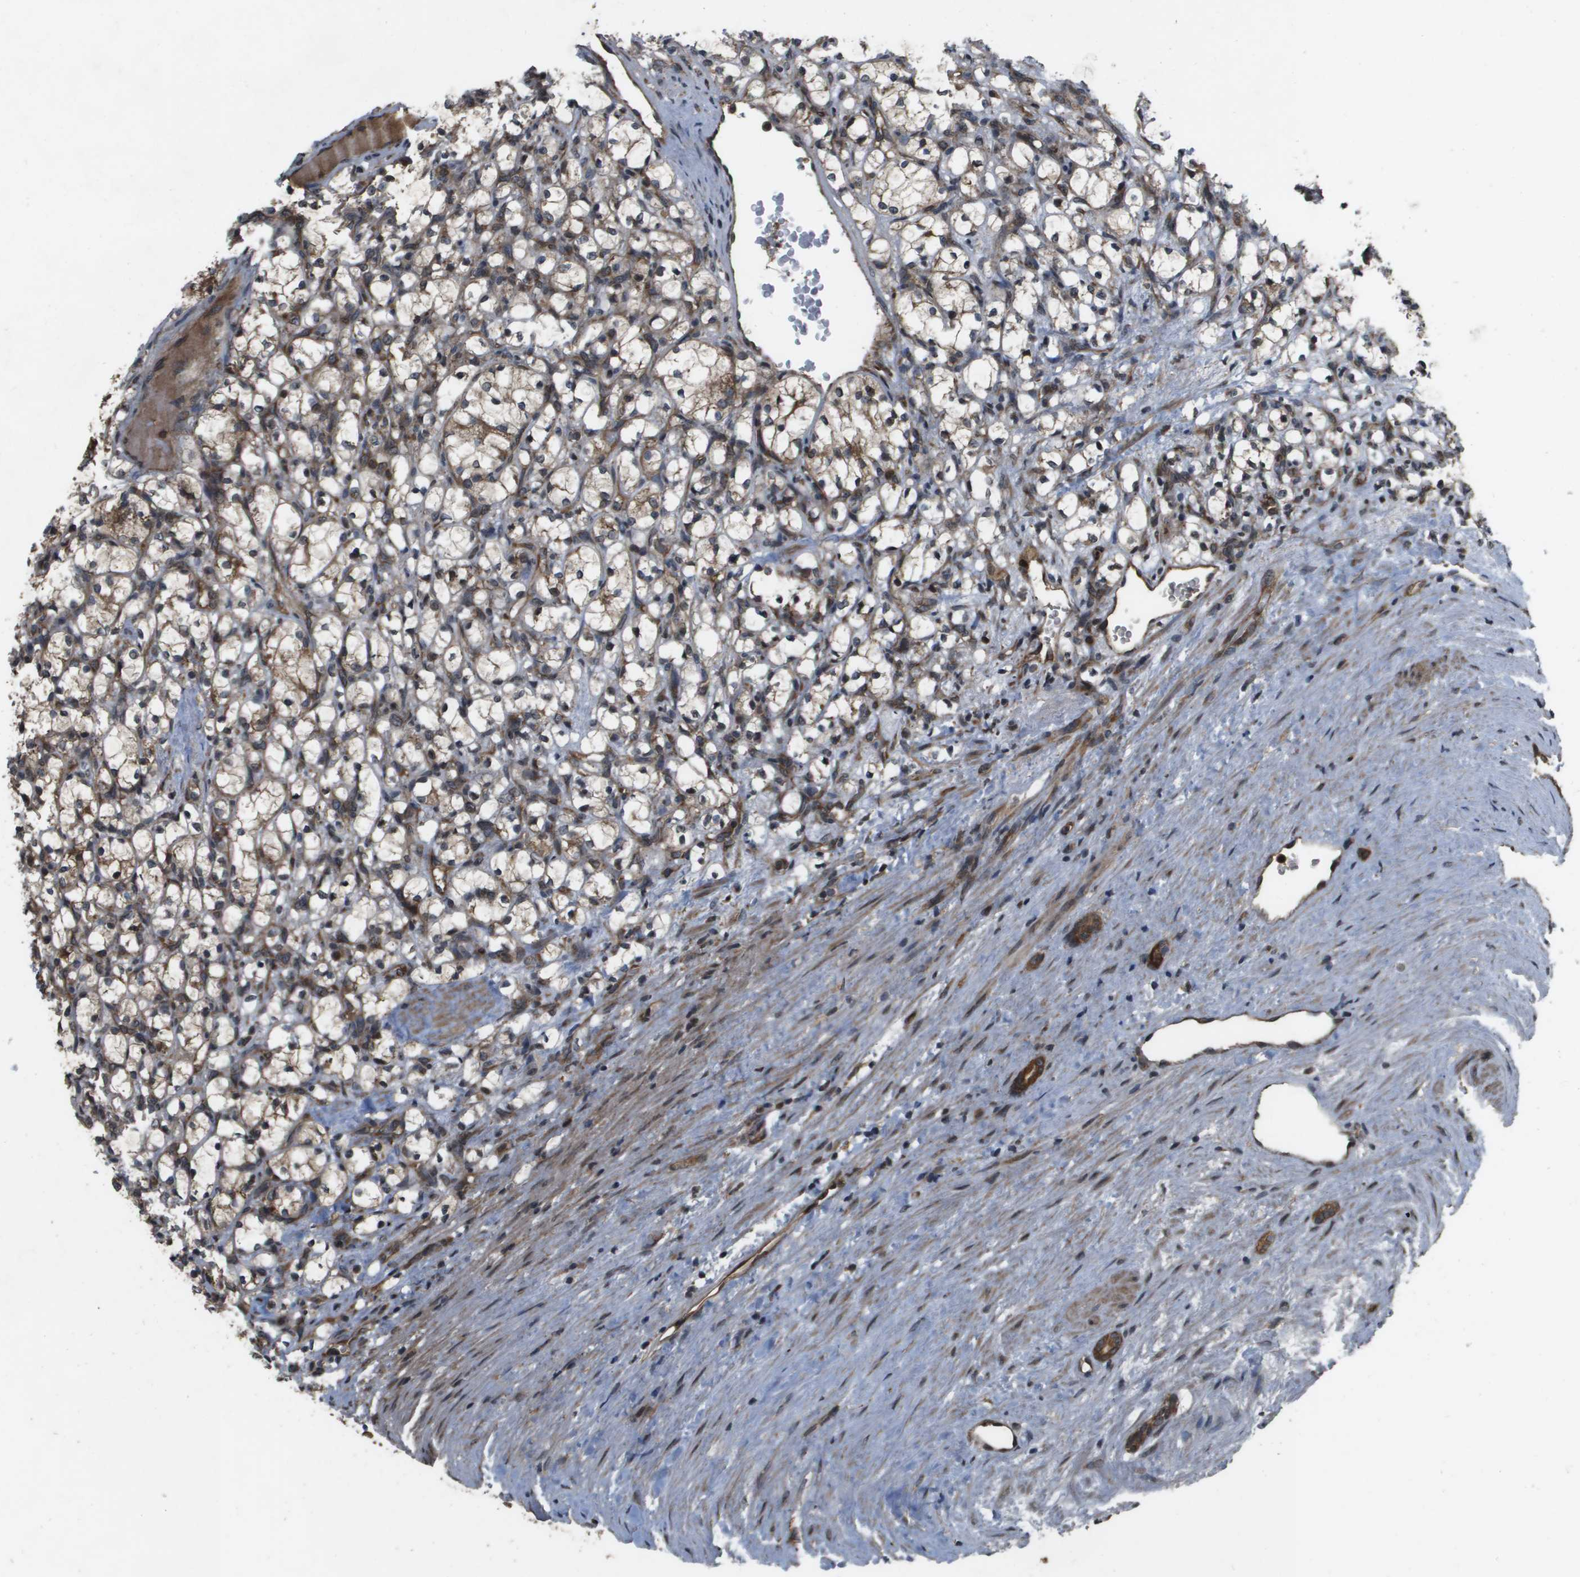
{"staining": {"intensity": "weak", "quantity": "25%-75%", "location": "cytoplasmic/membranous"}, "tissue": "renal cancer", "cell_type": "Tumor cells", "image_type": "cancer", "snomed": [{"axis": "morphology", "description": "Adenocarcinoma, NOS"}, {"axis": "topography", "description": "Kidney"}], "caption": "The image displays immunohistochemical staining of renal cancer. There is weak cytoplasmic/membranous staining is seen in about 25%-75% of tumor cells.", "gene": "SPTLC1", "patient": {"sex": "female", "age": 69}}